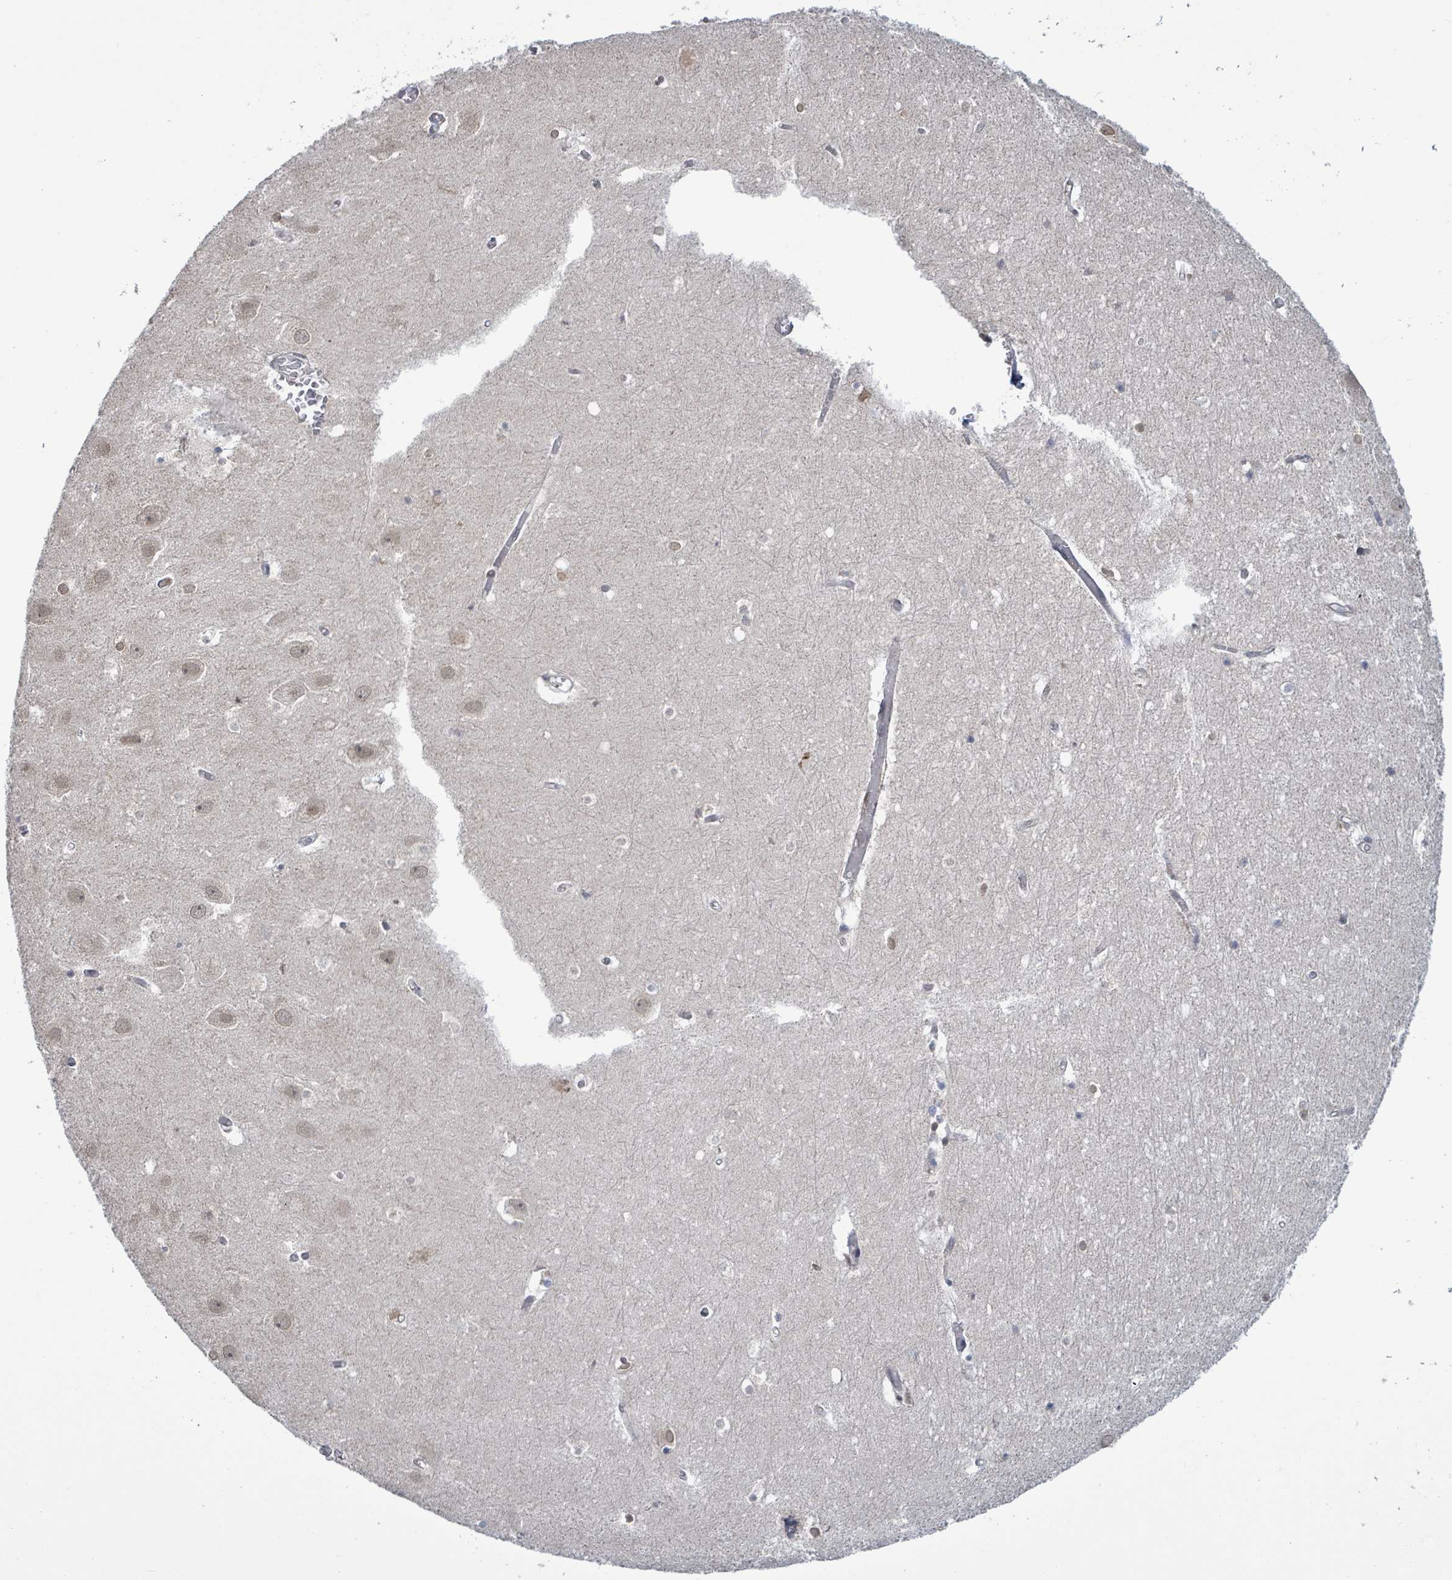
{"staining": {"intensity": "moderate", "quantity": "<25%", "location": "nuclear"}, "tissue": "hippocampus", "cell_type": "Glial cells", "image_type": "normal", "snomed": [{"axis": "morphology", "description": "Normal tissue, NOS"}, {"axis": "topography", "description": "Hippocampus"}], "caption": "Immunohistochemistry of normal hippocampus shows low levels of moderate nuclear staining in approximately <25% of glial cells. (DAB (3,3'-diaminobenzidine) IHC, brown staining for protein, blue staining for nuclei).", "gene": "SBF2", "patient": {"sex": "female", "age": 52}}